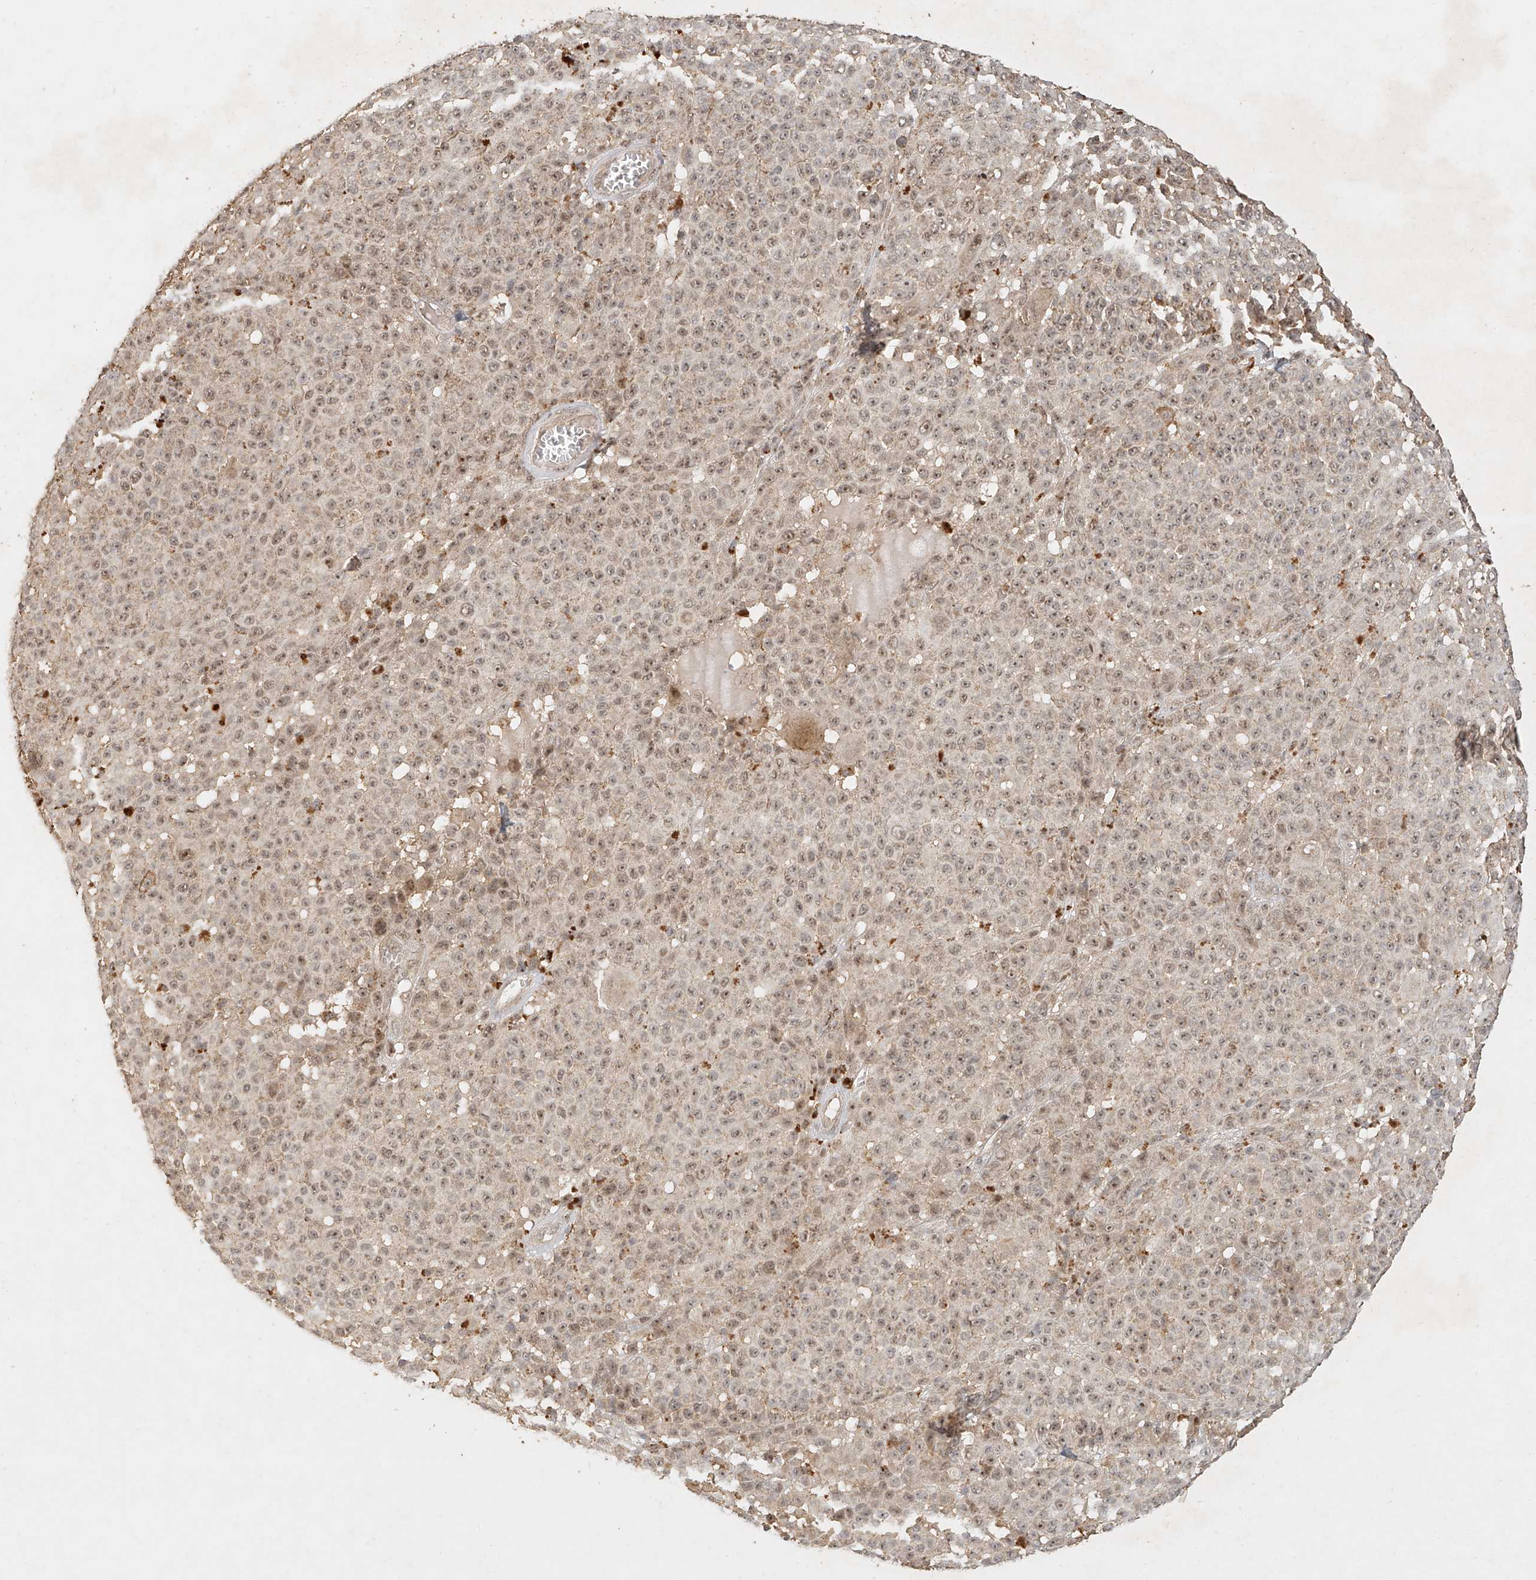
{"staining": {"intensity": "moderate", "quantity": ">75%", "location": "cytoplasmic/membranous,nuclear"}, "tissue": "melanoma", "cell_type": "Tumor cells", "image_type": "cancer", "snomed": [{"axis": "morphology", "description": "Malignant melanoma, NOS"}, {"axis": "topography", "description": "Skin"}], "caption": "This histopathology image shows melanoma stained with IHC to label a protein in brown. The cytoplasmic/membranous and nuclear of tumor cells show moderate positivity for the protein. Nuclei are counter-stained blue.", "gene": "CXorf58", "patient": {"sex": "female", "age": 94}}